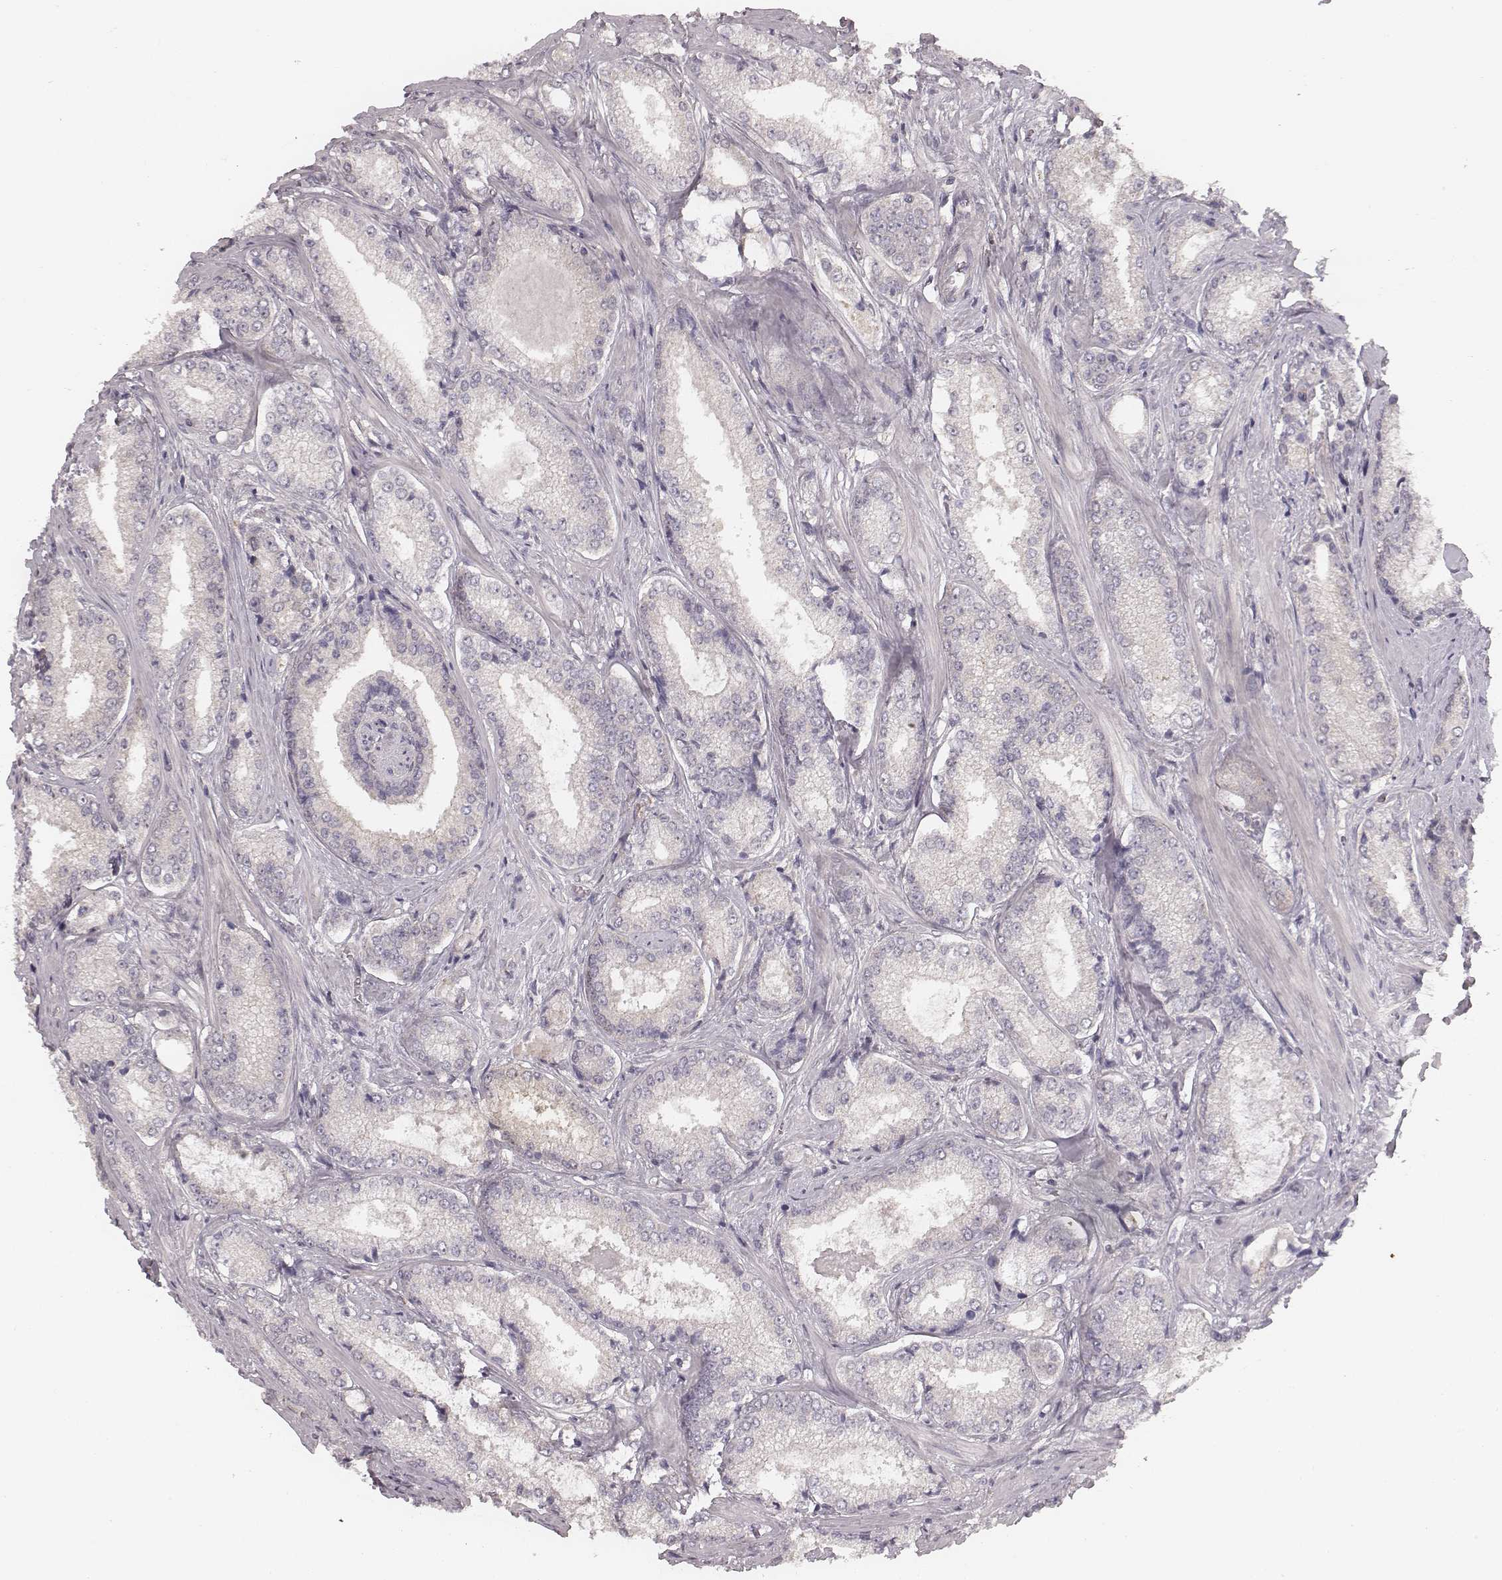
{"staining": {"intensity": "negative", "quantity": "none", "location": "none"}, "tissue": "prostate cancer", "cell_type": "Tumor cells", "image_type": "cancer", "snomed": [{"axis": "morphology", "description": "Adenocarcinoma, Low grade"}, {"axis": "topography", "description": "Prostate"}], "caption": "Prostate cancer was stained to show a protein in brown. There is no significant expression in tumor cells.", "gene": "TDRD5", "patient": {"sex": "male", "age": 56}}